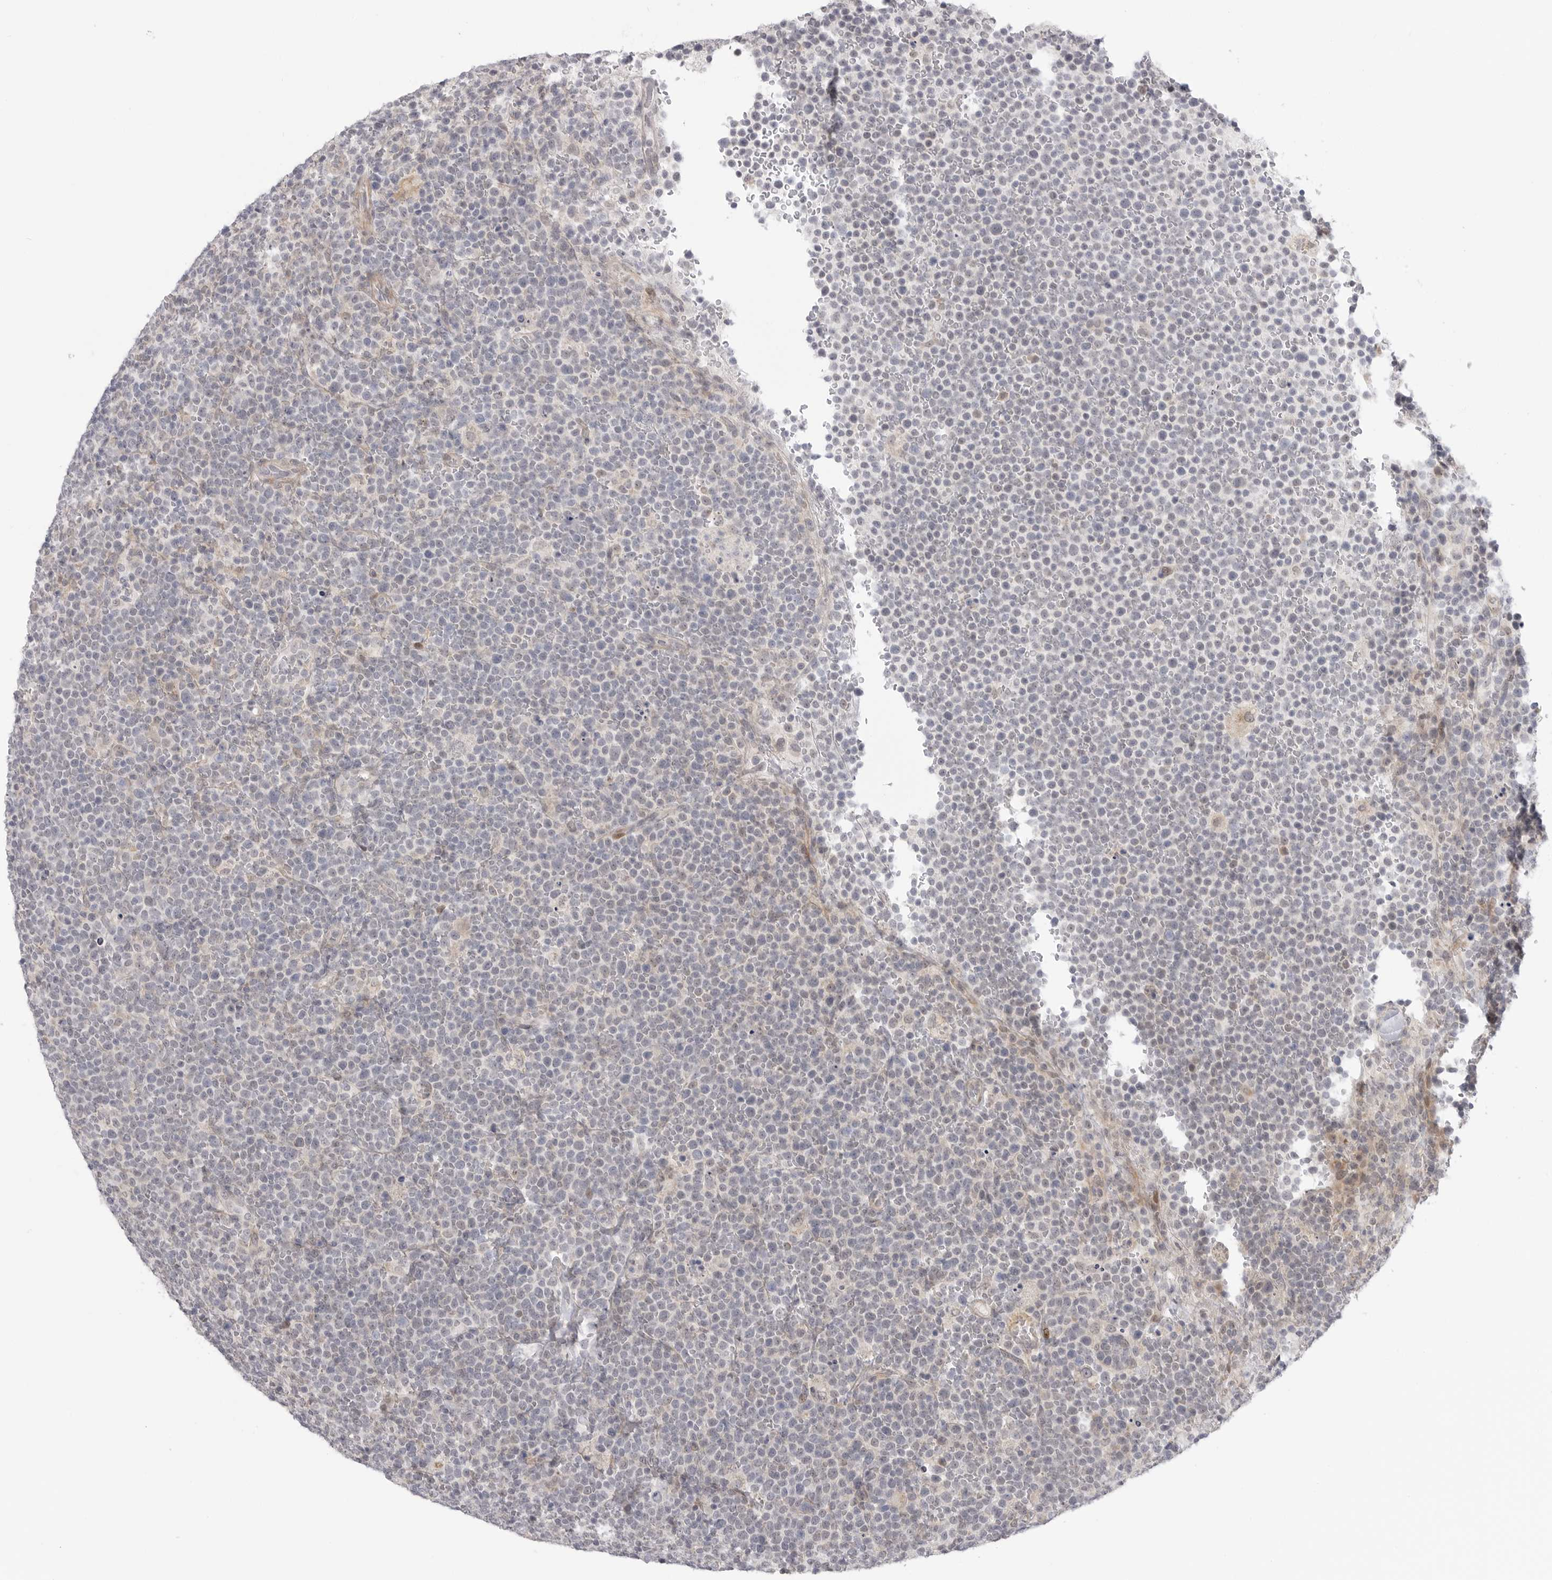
{"staining": {"intensity": "negative", "quantity": "none", "location": "none"}, "tissue": "lymphoma", "cell_type": "Tumor cells", "image_type": "cancer", "snomed": [{"axis": "morphology", "description": "Malignant lymphoma, non-Hodgkin's type, High grade"}, {"axis": "topography", "description": "Lymph node"}], "caption": "Immunohistochemical staining of lymphoma reveals no significant positivity in tumor cells.", "gene": "GGT6", "patient": {"sex": "male", "age": 61}}